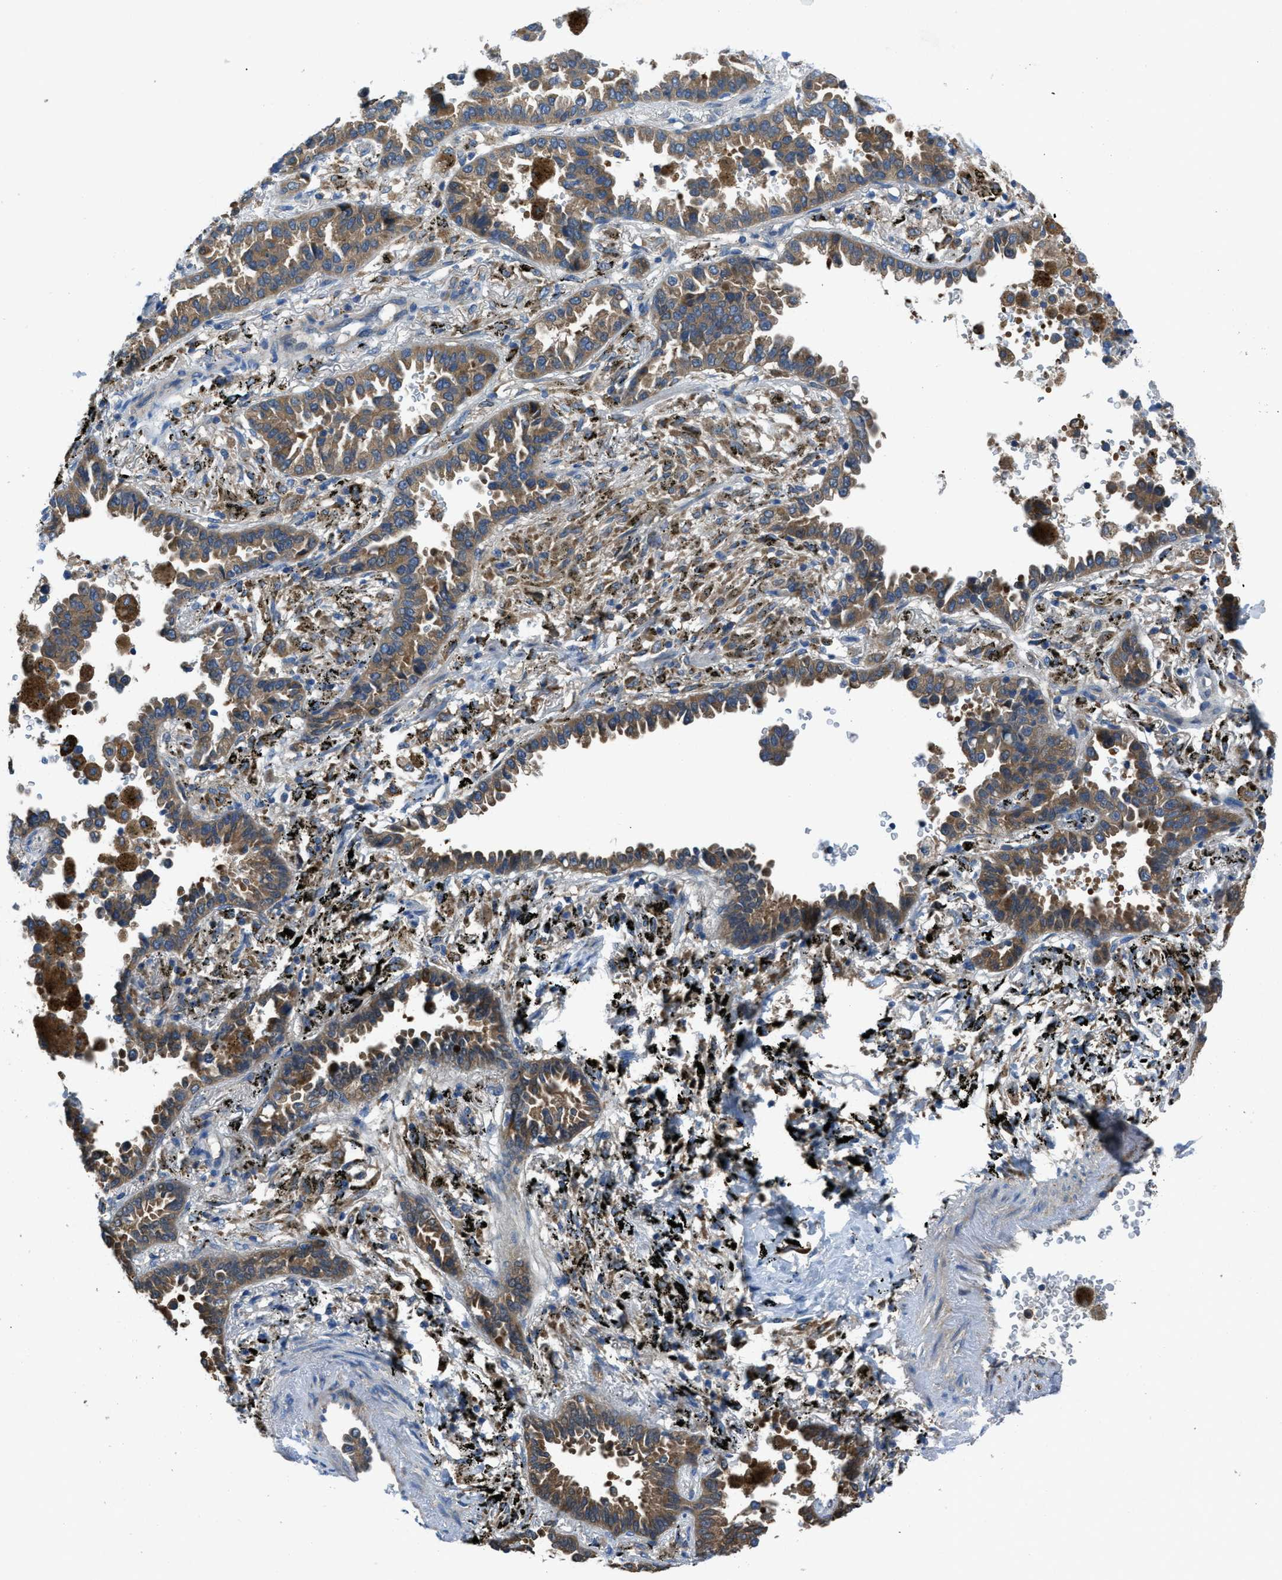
{"staining": {"intensity": "moderate", "quantity": ">75%", "location": "cytoplasmic/membranous"}, "tissue": "lung cancer", "cell_type": "Tumor cells", "image_type": "cancer", "snomed": [{"axis": "morphology", "description": "Normal tissue, NOS"}, {"axis": "morphology", "description": "Adenocarcinoma, NOS"}, {"axis": "topography", "description": "Lung"}], "caption": "Lung adenocarcinoma was stained to show a protein in brown. There is medium levels of moderate cytoplasmic/membranous staining in about >75% of tumor cells.", "gene": "MAP3K20", "patient": {"sex": "male", "age": 59}}